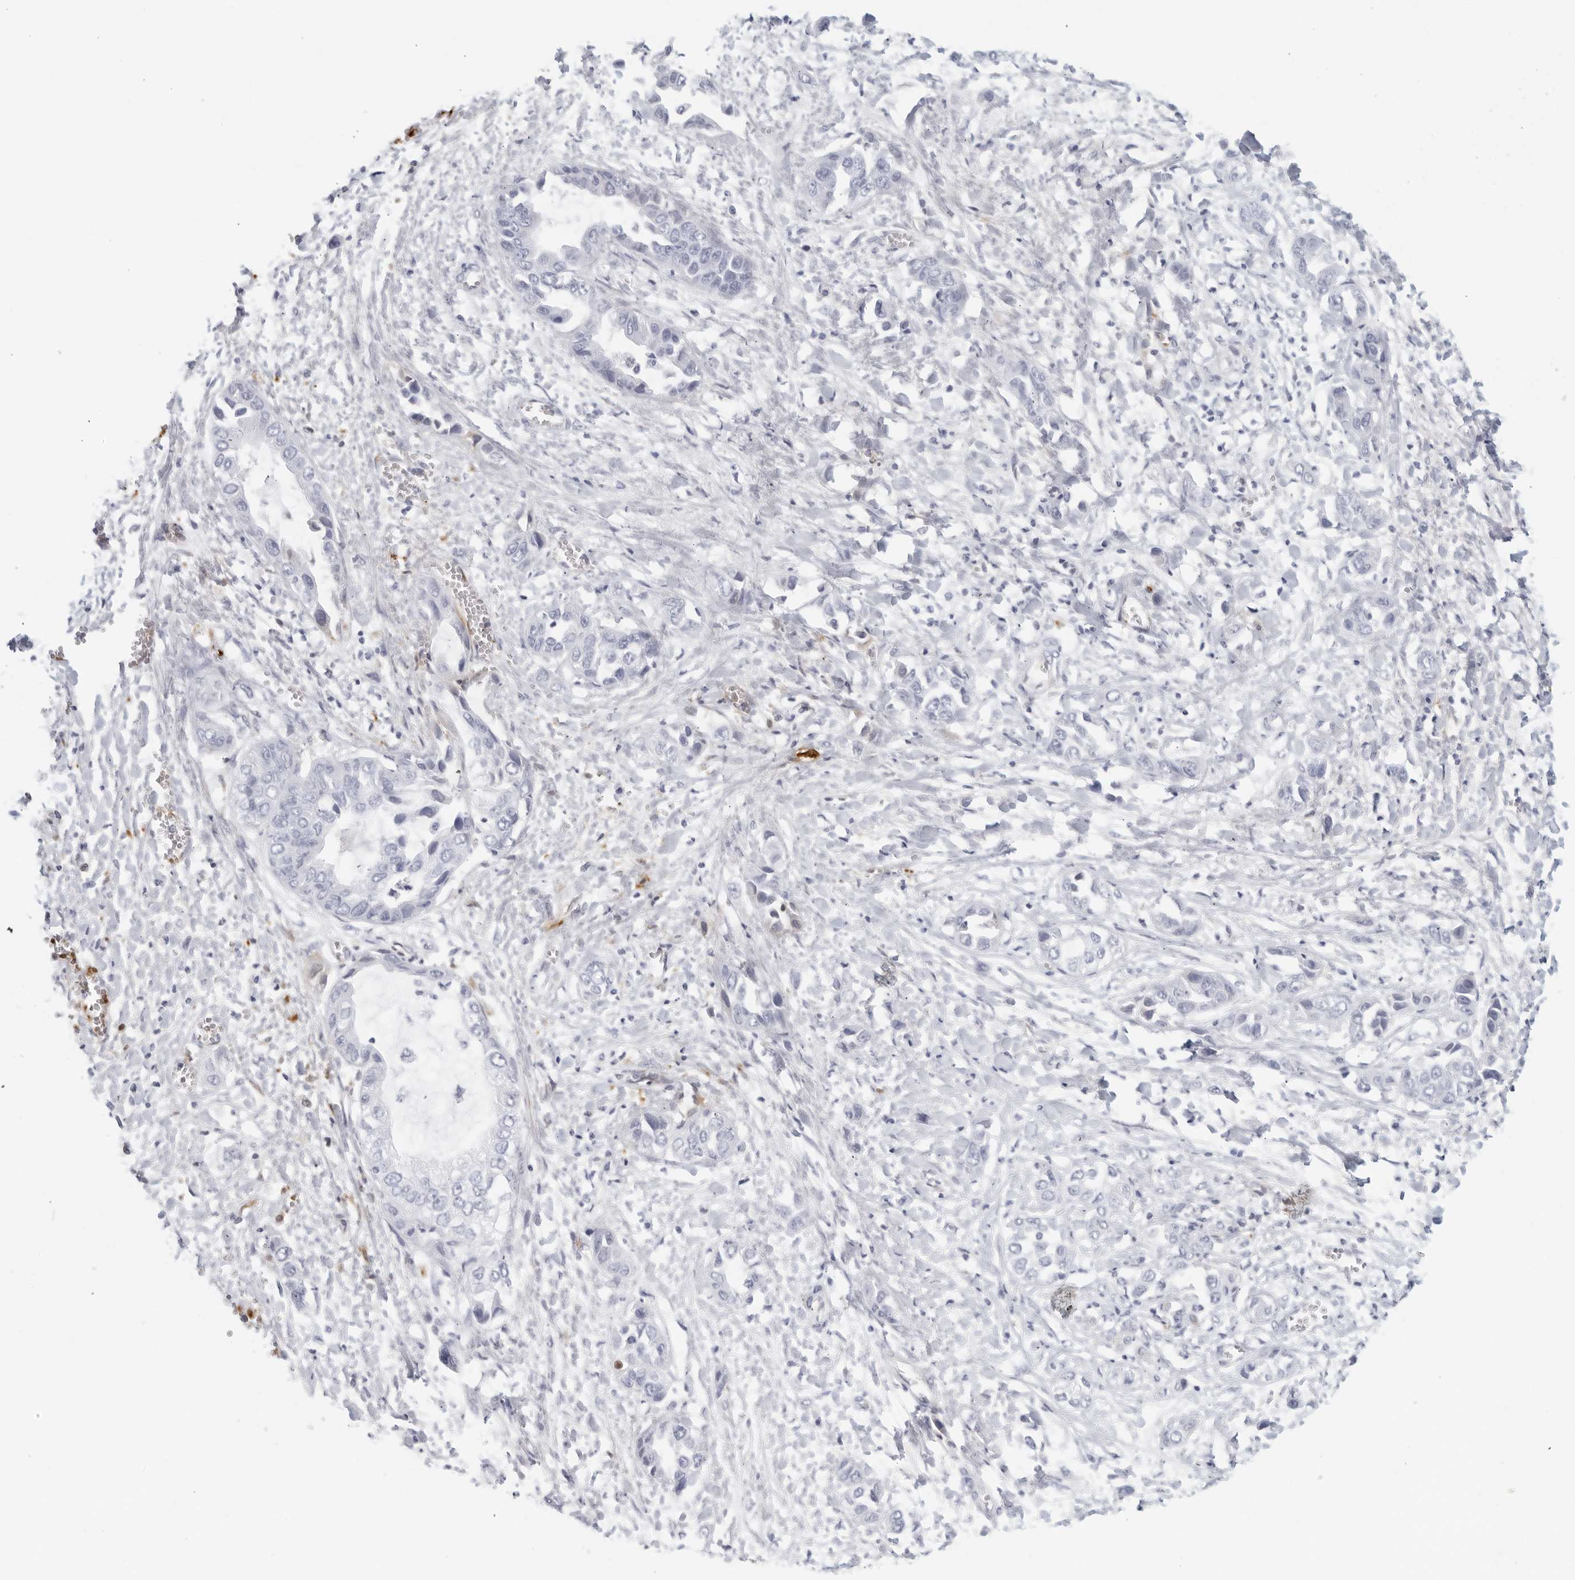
{"staining": {"intensity": "negative", "quantity": "none", "location": "none"}, "tissue": "liver cancer", "cell_type": "Tumor cells", "image_type": "cancer", "snomed": [{"axis": "morphology", "description": "Cholangiocarcinoma"}, {"axis": "topography", "description": "Liver"}], "caption": "Liver cancer (cholangiocarcinoma) was stained to show a protein in brown. There is no significant expression in tumor cells.", "gene": "FGG", "patient": {"sex": "female", "age": 52}}